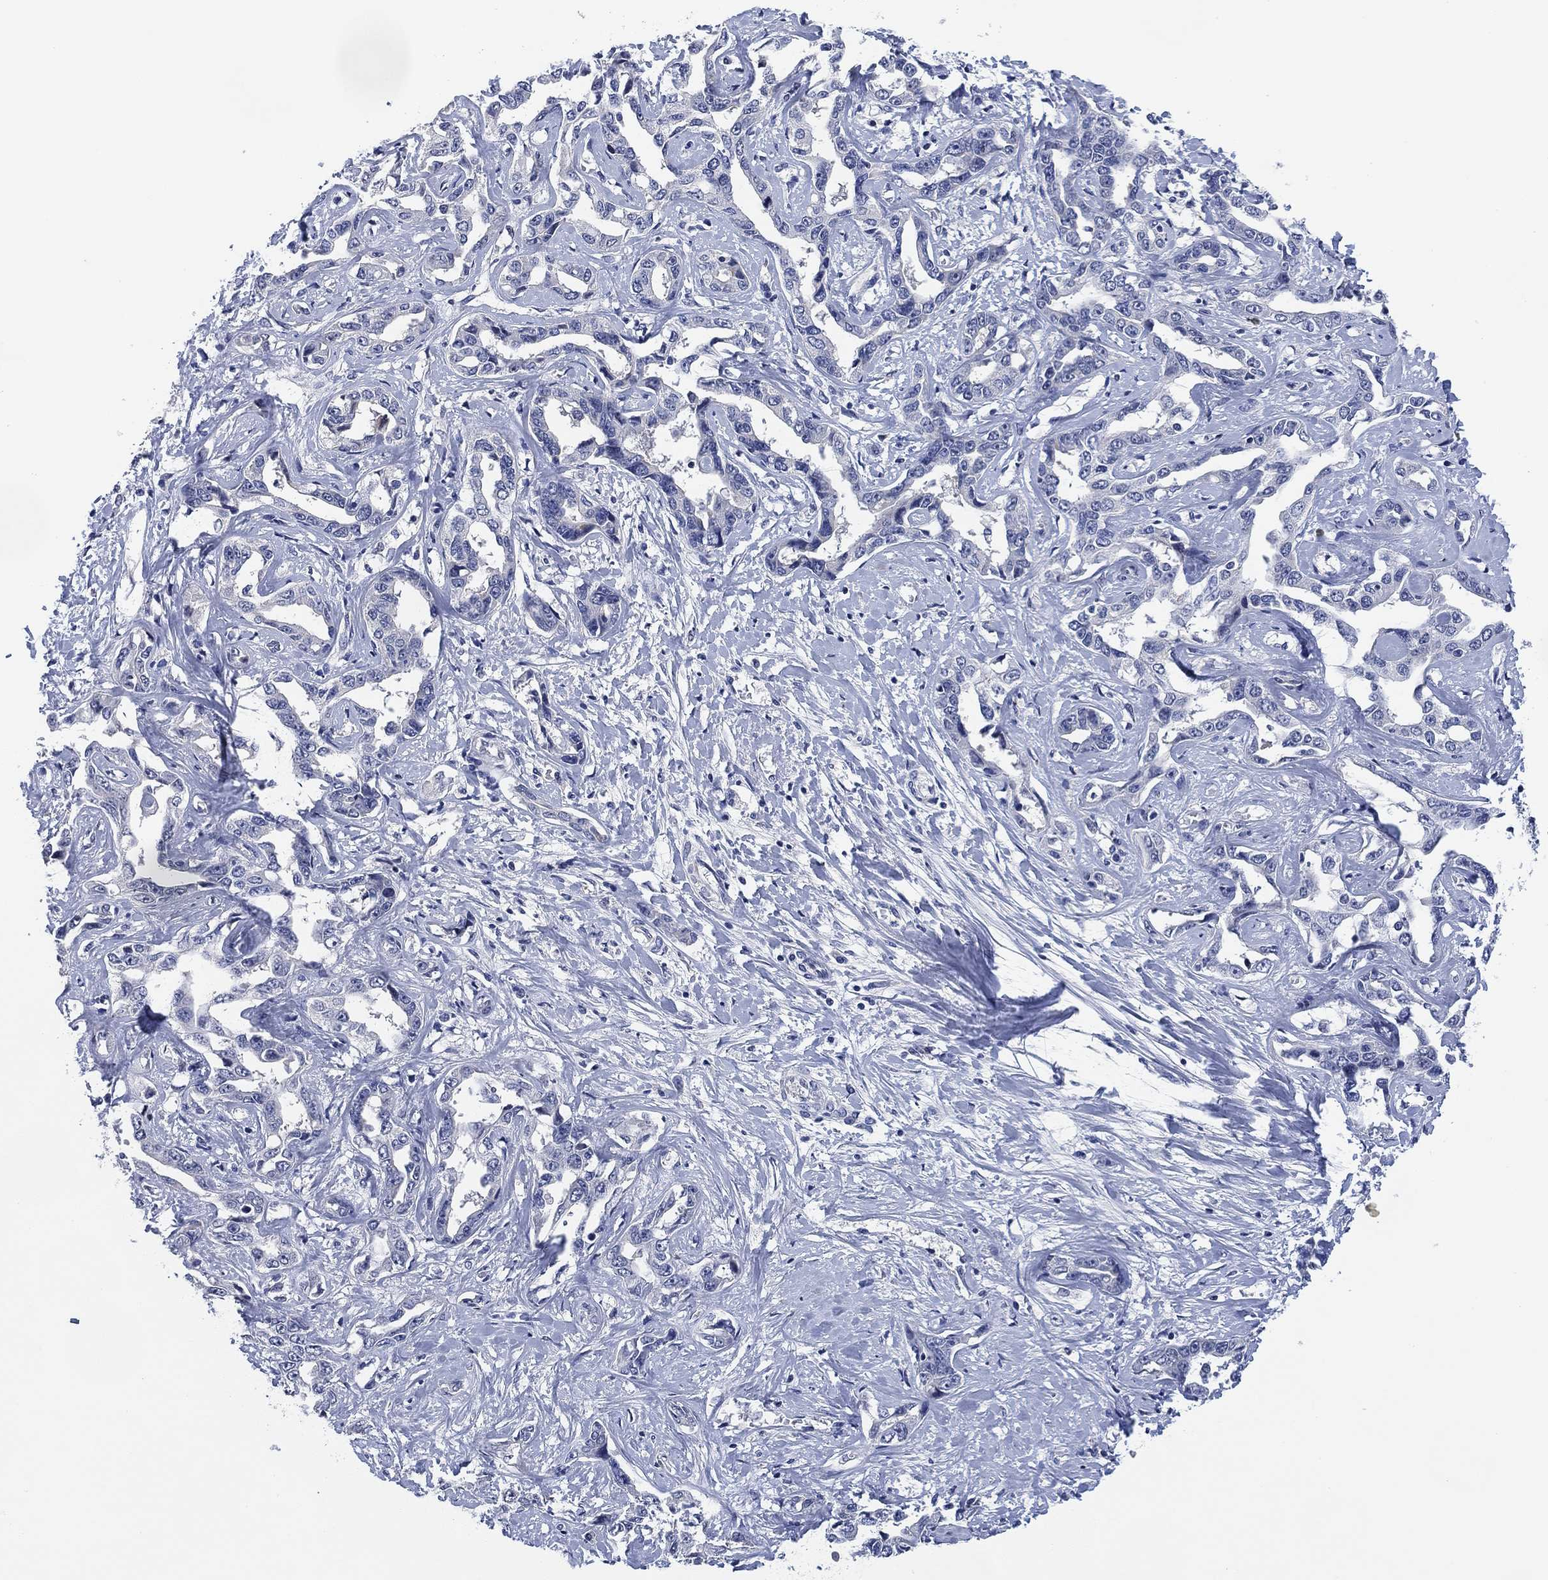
{"staining": {"intensity": "negative", "quantity": "none", "location": "none"}, "tissue": "liver cancer", "cell_type": "Tumor cells", "image_type": "cancer", "snomed": [{"axis": "morphology", "description": "Cholangiocarcinoma"}, {"axis": "topography", "description": "Liver"}], "caption": "A micrograph of human liver cancer is negative for staining in tumor cells.", "gene": "DAZL", "patient": {"sex": "male", "age": 59}}